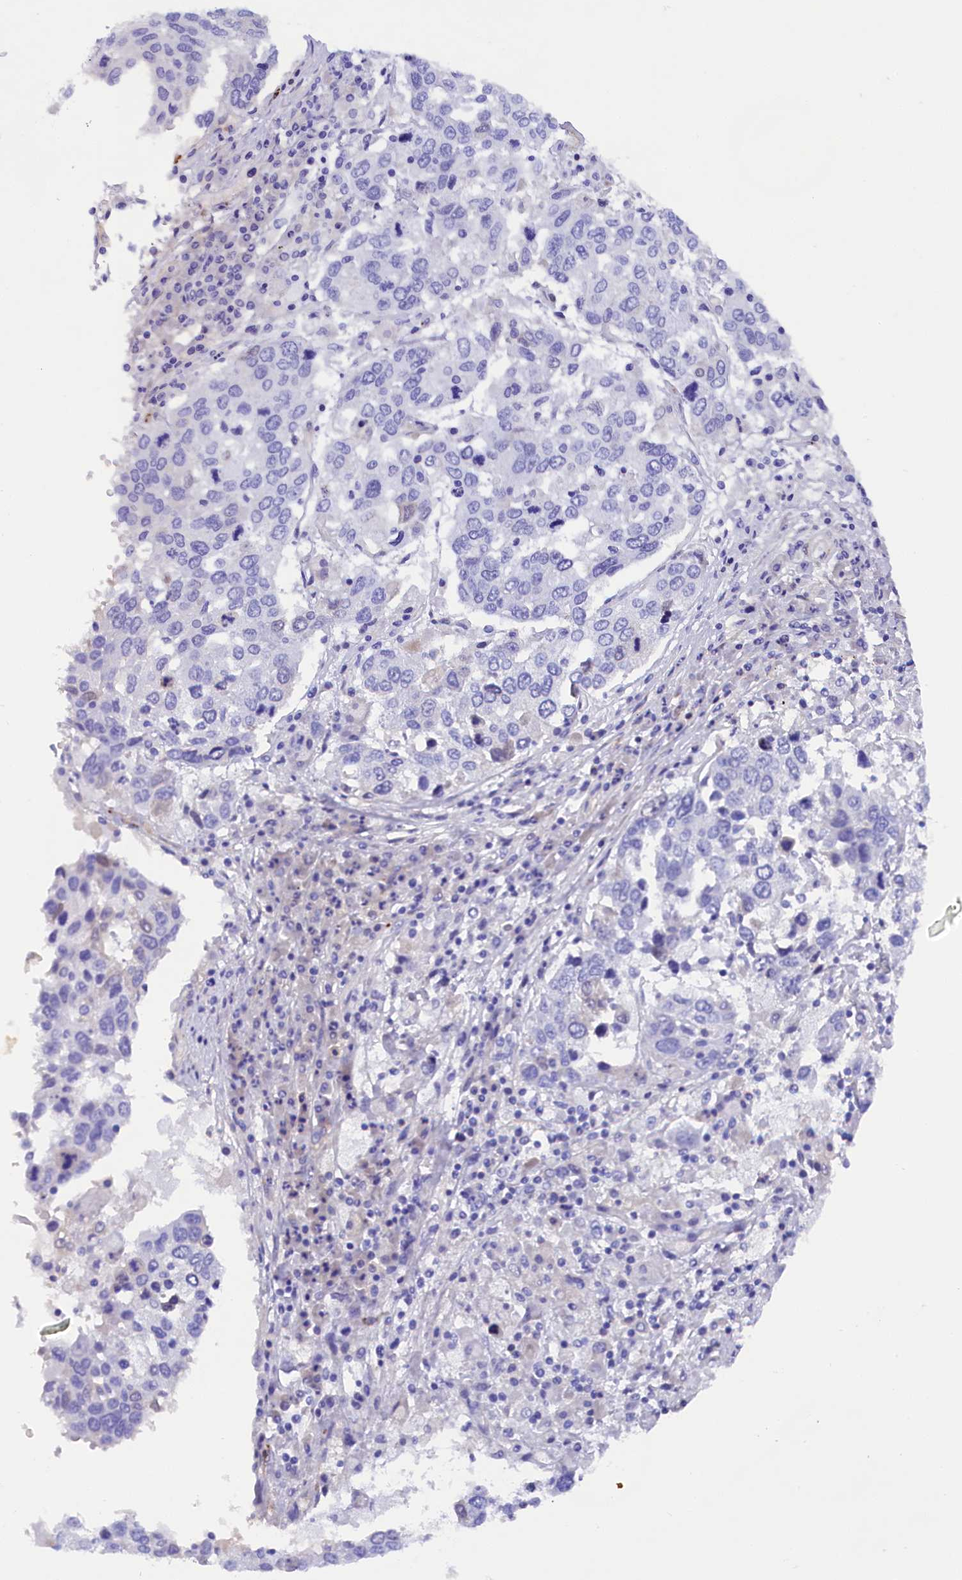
{"staining": {"intensity": "negative", "quantity": "none", "location": "none"}, "tissue": "lung cancer", "cell_type": "Tumor cells", "image_type": "cancer", "snomed": [{"axis": "morphology", "description": "Squamous cell carcinoma, NOS"}, {"axis": "topography", "description": "Lung"}], "caption": "High power microscopy image of an immunohistochemistry photomicrograph of squamous cell carcinoma (lung), revealing no significant staining in tumor cells.", "gene": "SOD3", "patient": {"sex": "male", "age": 65}}